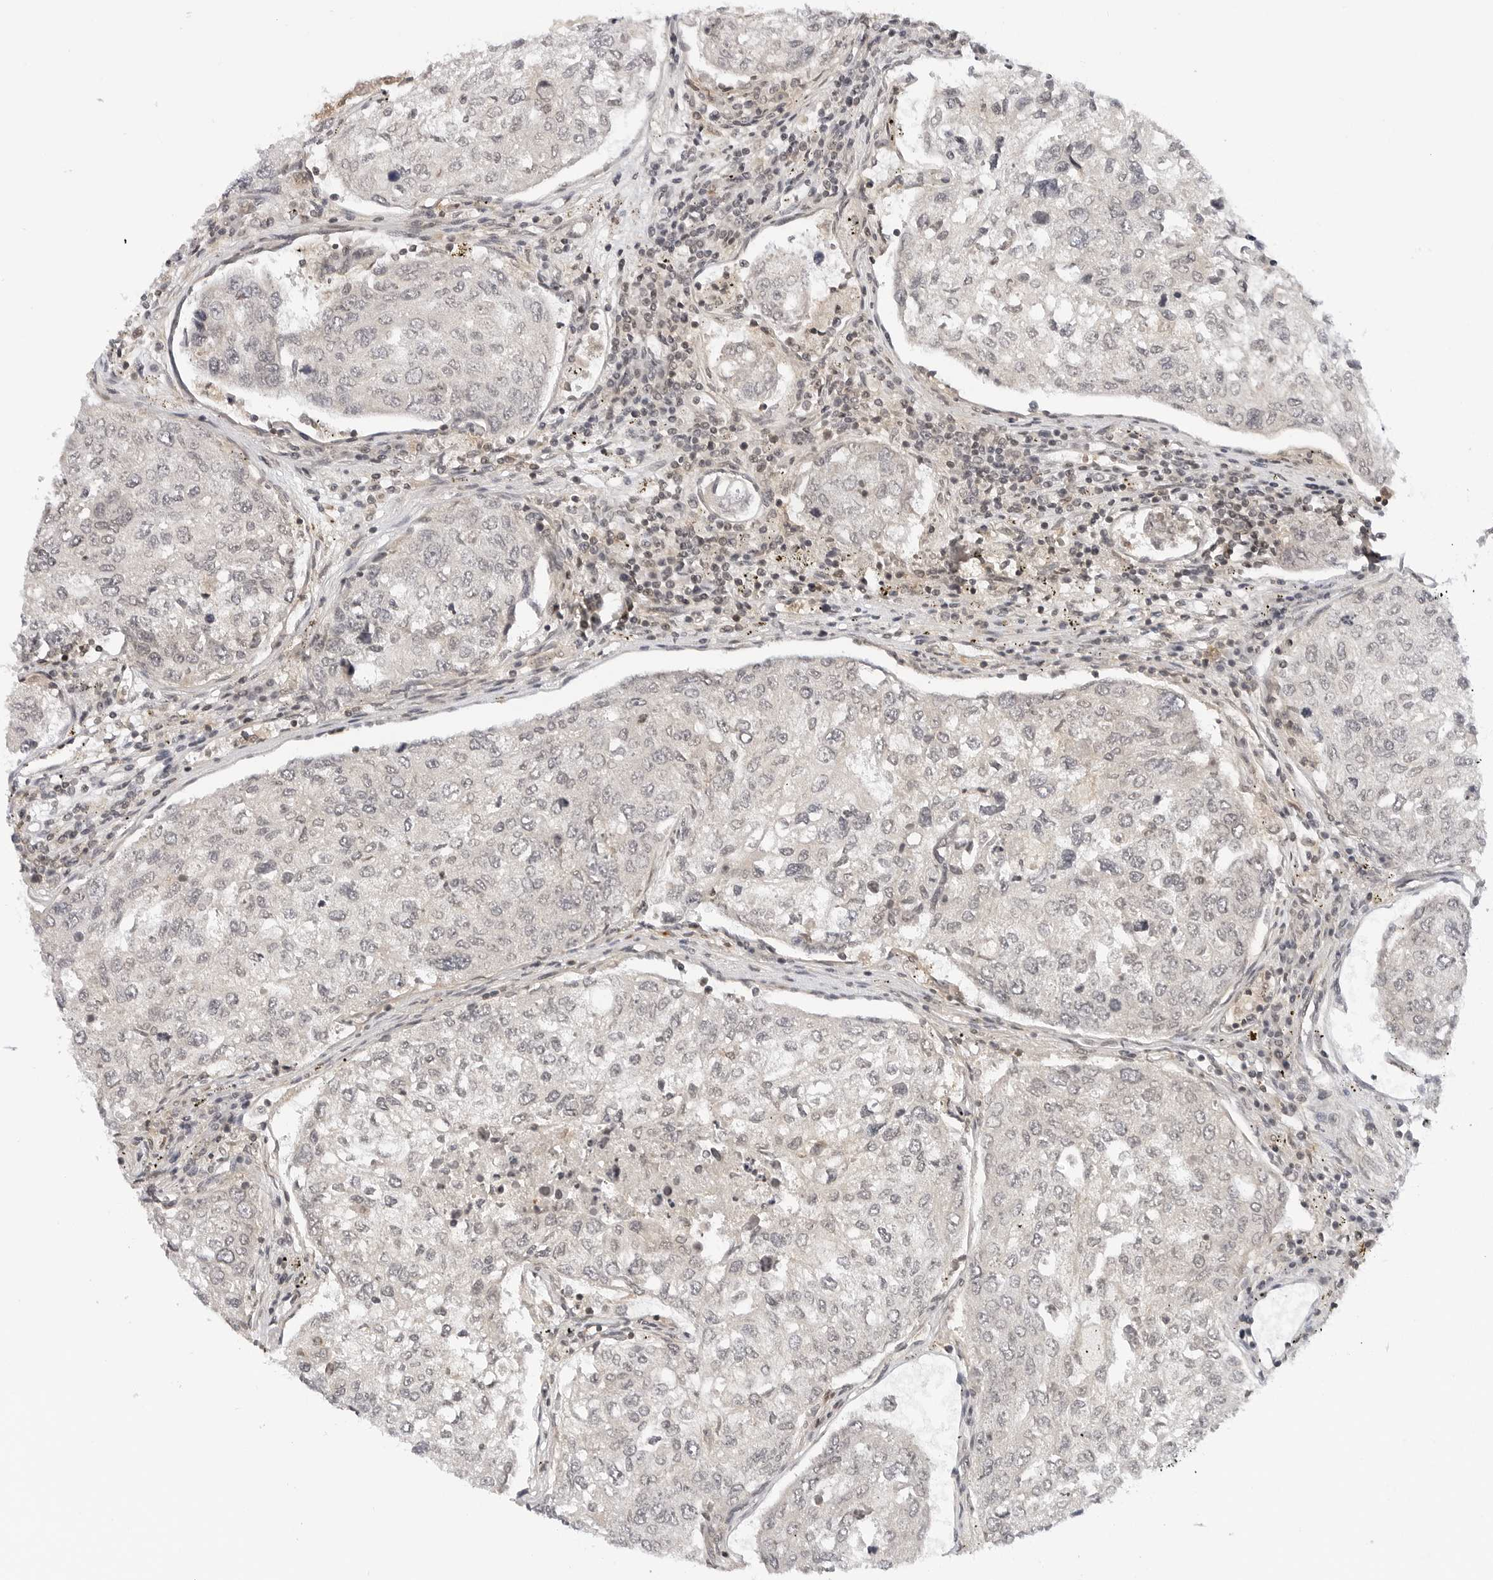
{"staining": {"intensity": "negative", "quantity": "none", "location": "none"}, "tissue": "urothelial cancer", "cell_type": "Tumor cells", "image_type": "cancer", "snomed": [{"axis": "morphology", "description": "Urothelial carcinoma, High grade"}, {"axis": "topography", "description": "Lymph node"}, {"axis": "topography", "description": "Urinary bladder"}], "caption": "Photomicrograph shows no protein staining in tumor cells of urothelial carcinoma (high-grade) tissue.", "gene": "MAP2K5", "patient": {"sex": "male", "age": 51}}